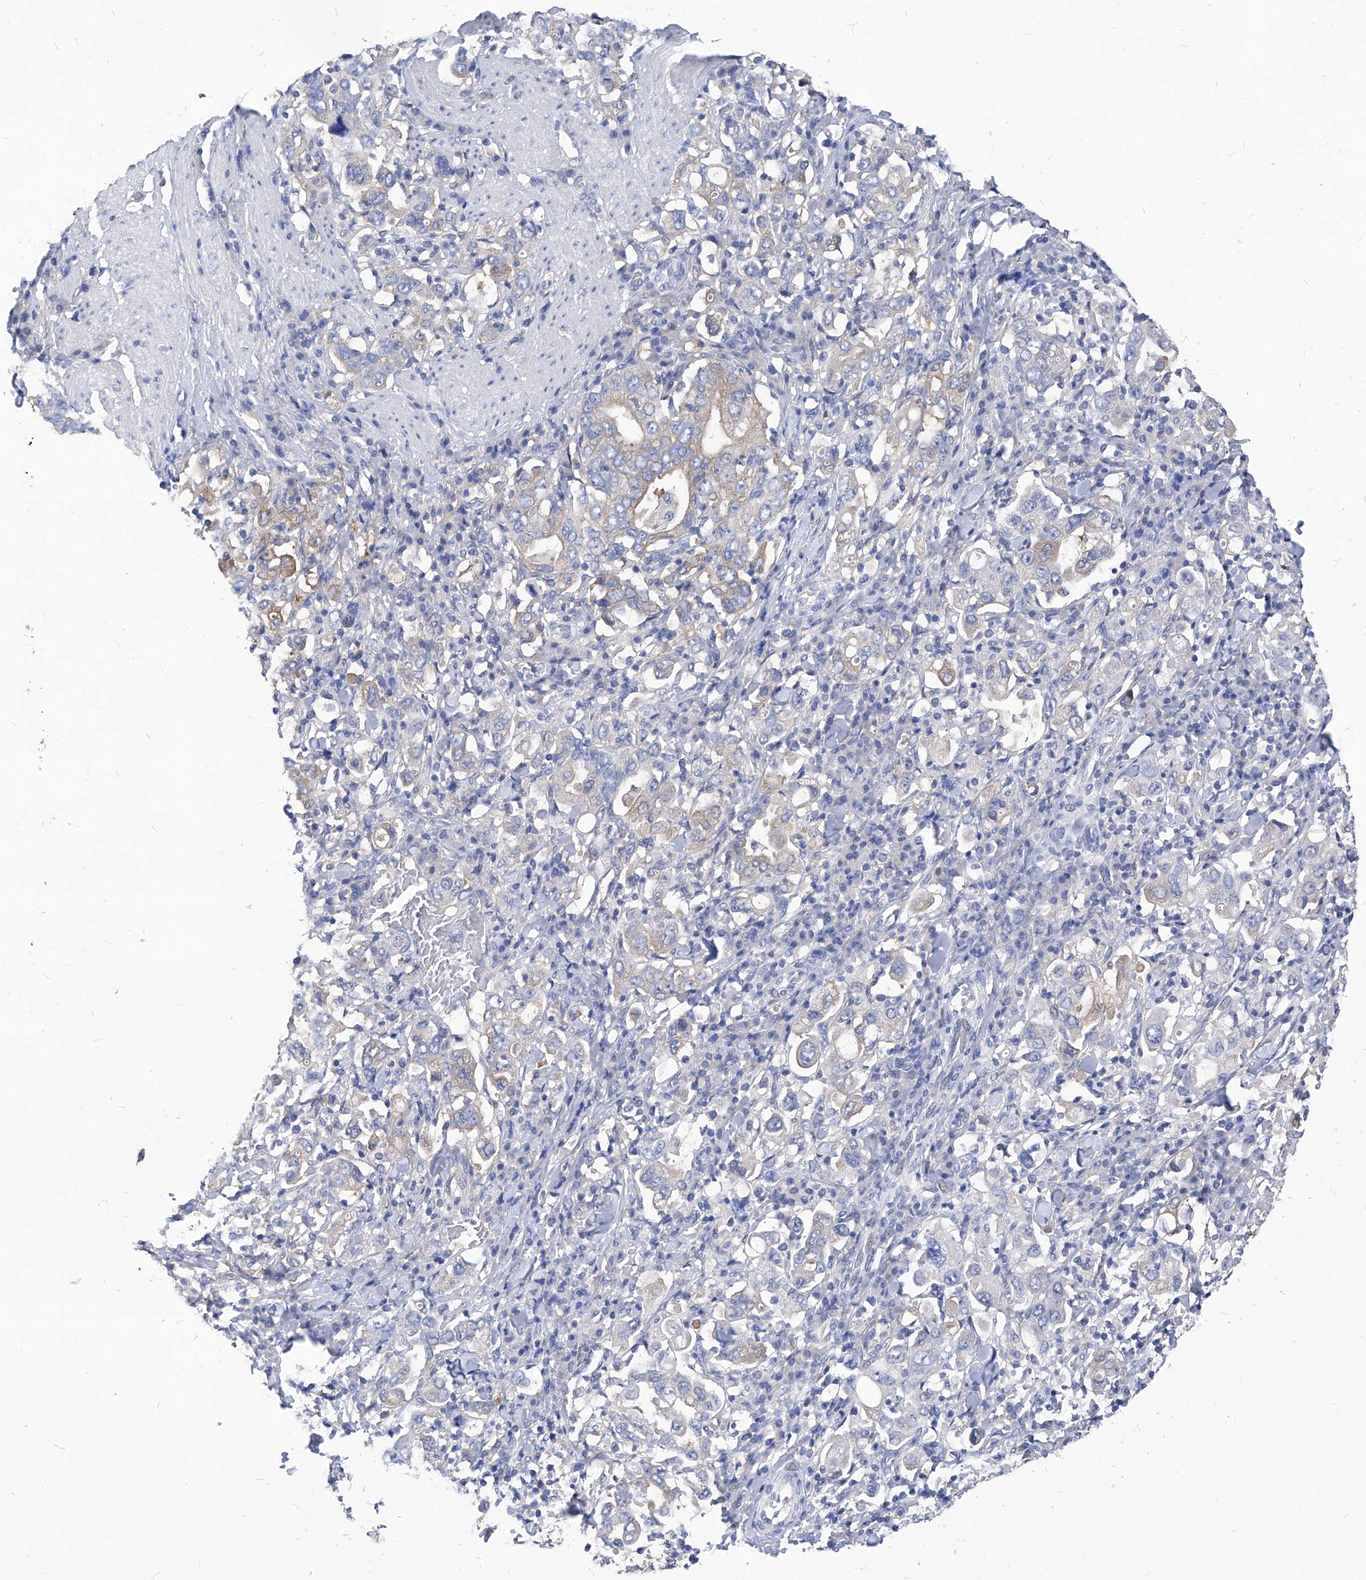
{"staining": {"intensity": "weak", "quantity": "25%-75%", "location": "cytoplasmic/membranous"}, "tissue": "stomach cancer", "cell_type": "Tumor cells", "image_type": "cancer", "snomed": [{"axis": "morphology", "description": "Adenocarcinoma, NOS"}, {"axis": "topography", "description": "Stomach, upper"}], "caption": "Stomach cancer (adenocarcinoma) stained with DAB (3,3'-diaminobenzidine) IHC shows low levels of weak cytoplasmic/membranous positivity in approximately 25%-75% of tumor cells. The staining was performed using DAB (3,3'-diaminobenzidine) to visualize the protein expression in brown, while the nuclei were stained in blue with hematoxylin (Magnification: 20x).", "gene": "XPNPEP1", "patient": {"sex": "male", "age": 62}}